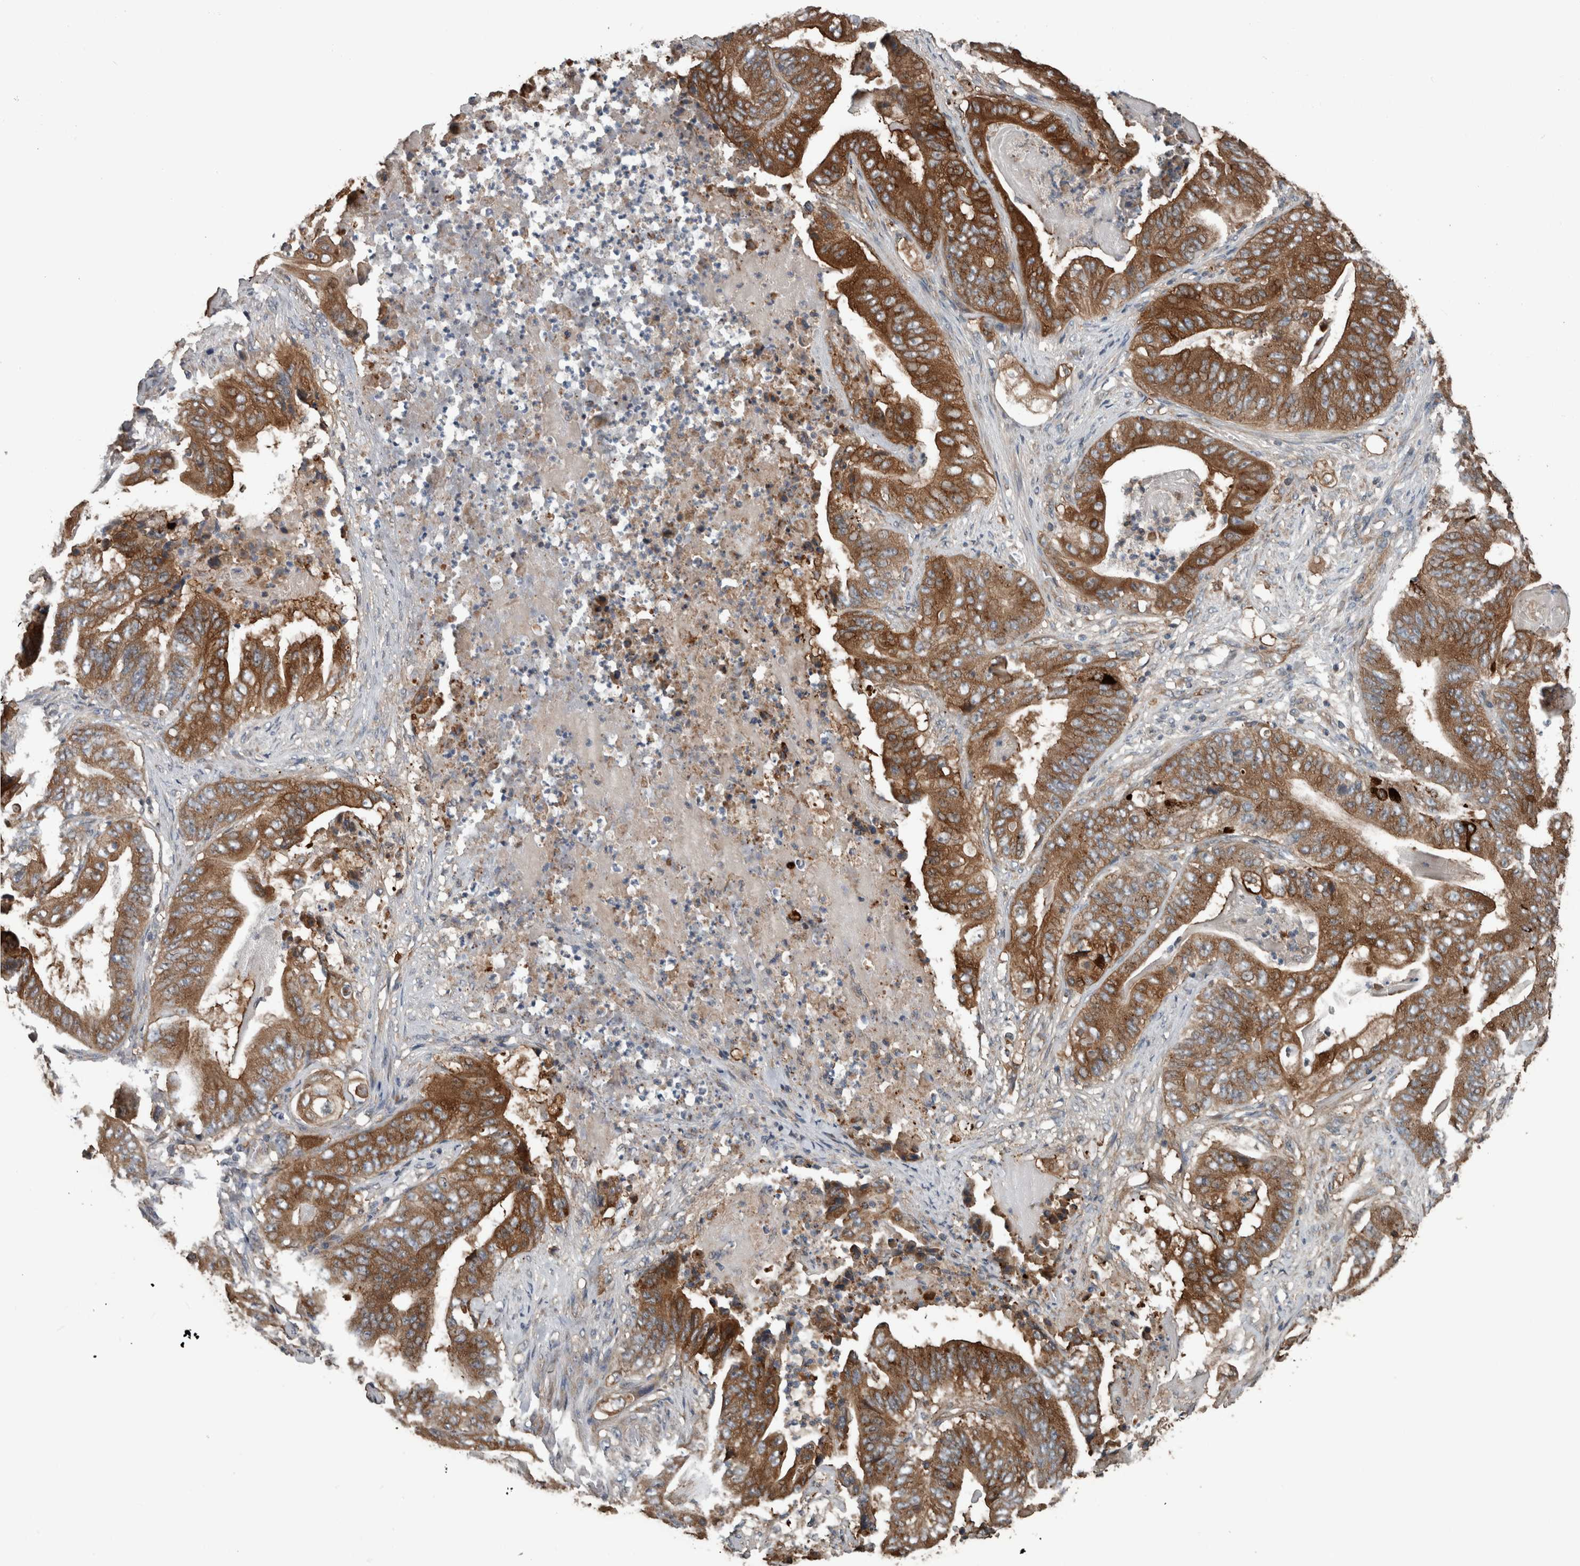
{"staining": {"intensity": "strong", "quantity": ">75%", "location": "cytoplasmic/membranous"}, "tissue": "stomach cancer", "cell_type": "Tumor cells", "image_type": "cancer", "snomed": [{"axis": "morphology", "description": "Adenocarcinoma, NOS"}, {"axis": "topography", "description": "Stomach"}], "caption": "Protein positivity by immunohistochemistry reveals strong cytoplasmic/membranous staining in approximately >75% of tumor cells in stomach cancer.", "gene": "RIOK3", "patient": {"sex": "female", "age": 73}}